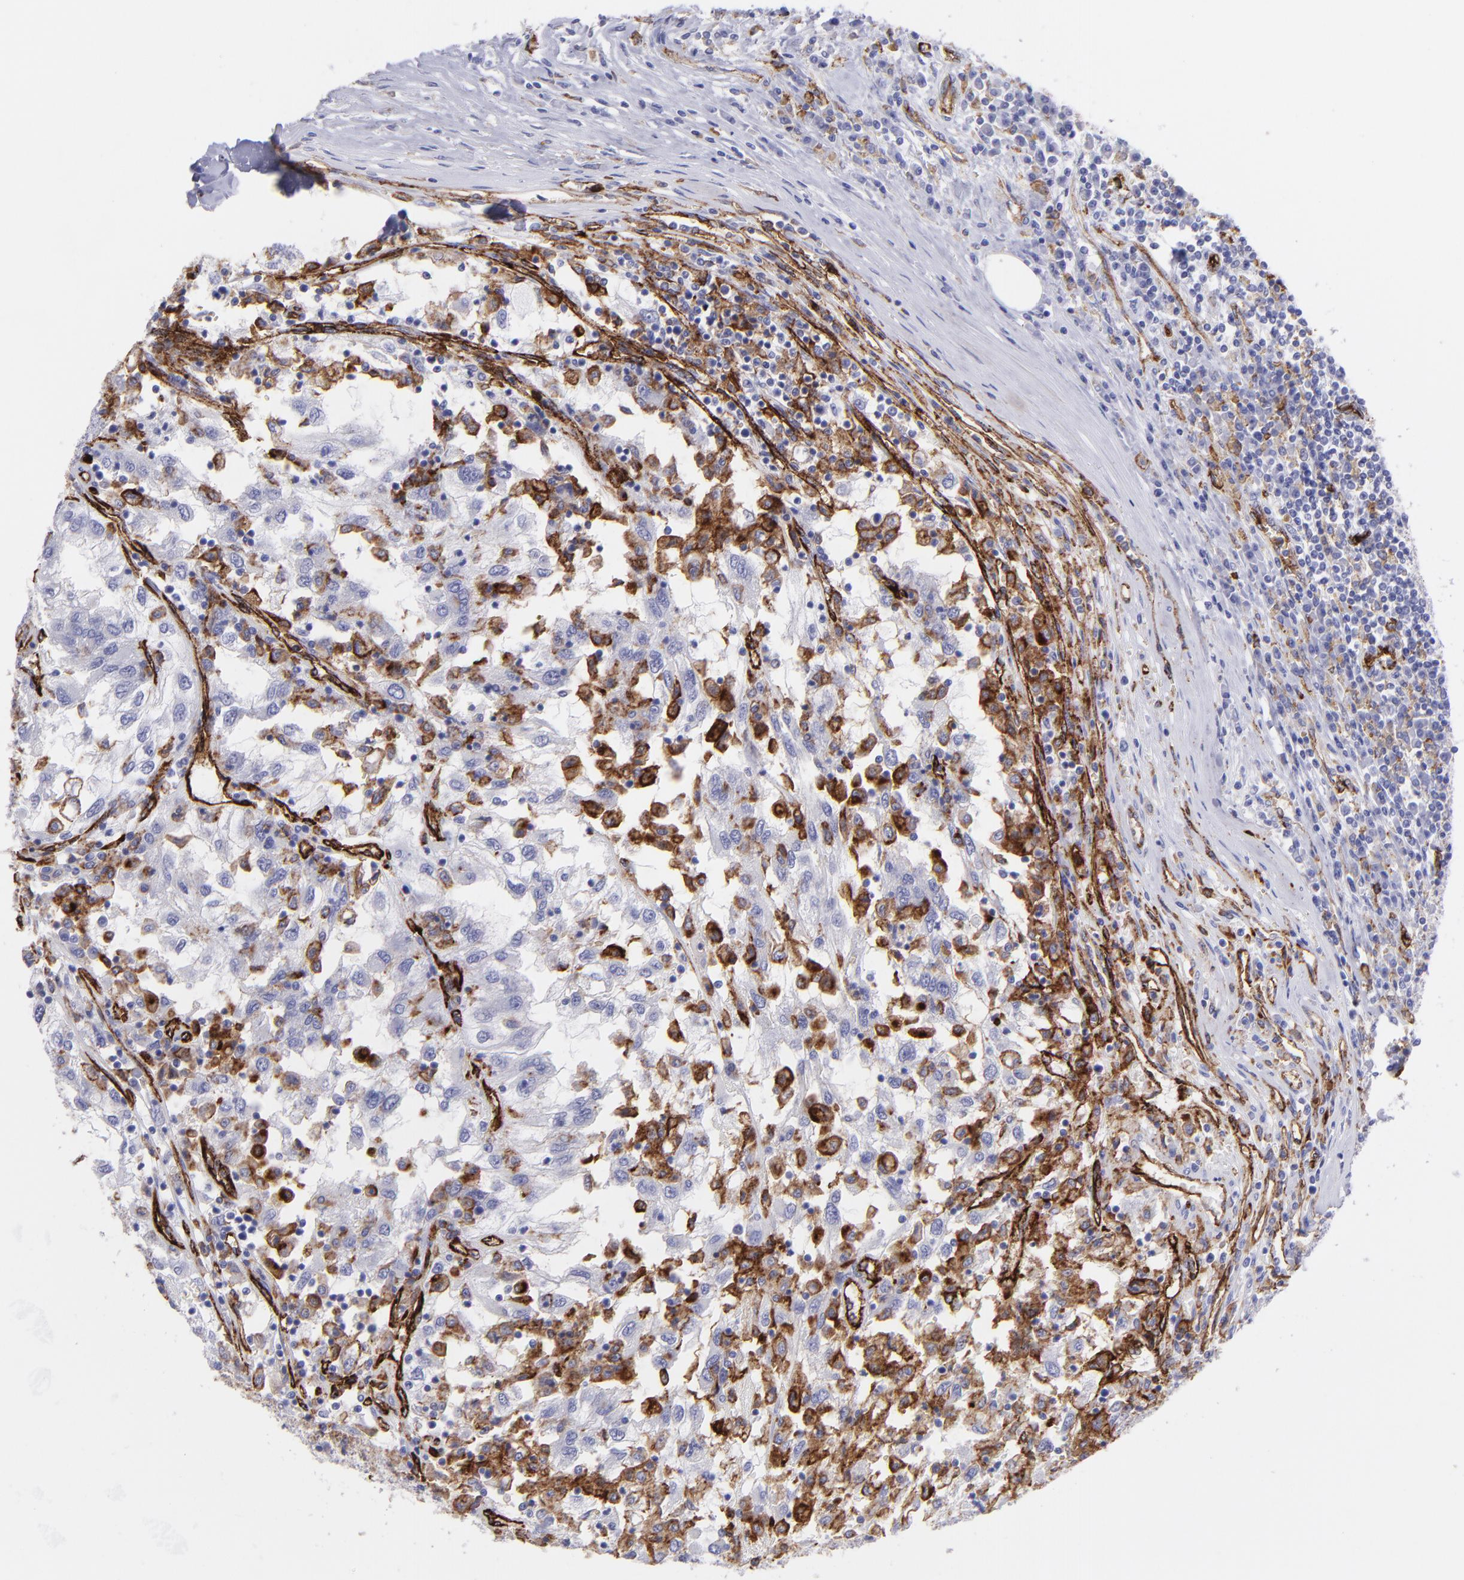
{"staining": {"intensity": "negative", "quantity": "none", "location": "none"}, "tissue": "renal cancer", "cell_type": "Tumor cells", "image_type": "cancer", "snomed": [{"axis": "morphology", "description": "Normal tissue, NOS"}, {"axis": "morphology", "description": "Adenocarcinoma, NOS"}, {"axis": "topography", "description": "Kidney"}], "caption": "The immunohistochemistry micrograph has no significant staining in tumor cells of renal cancer tissue. Nuclei are stained in blue.", "gene": "DYSF", "patient": {"sex": "male", "age": 71}}